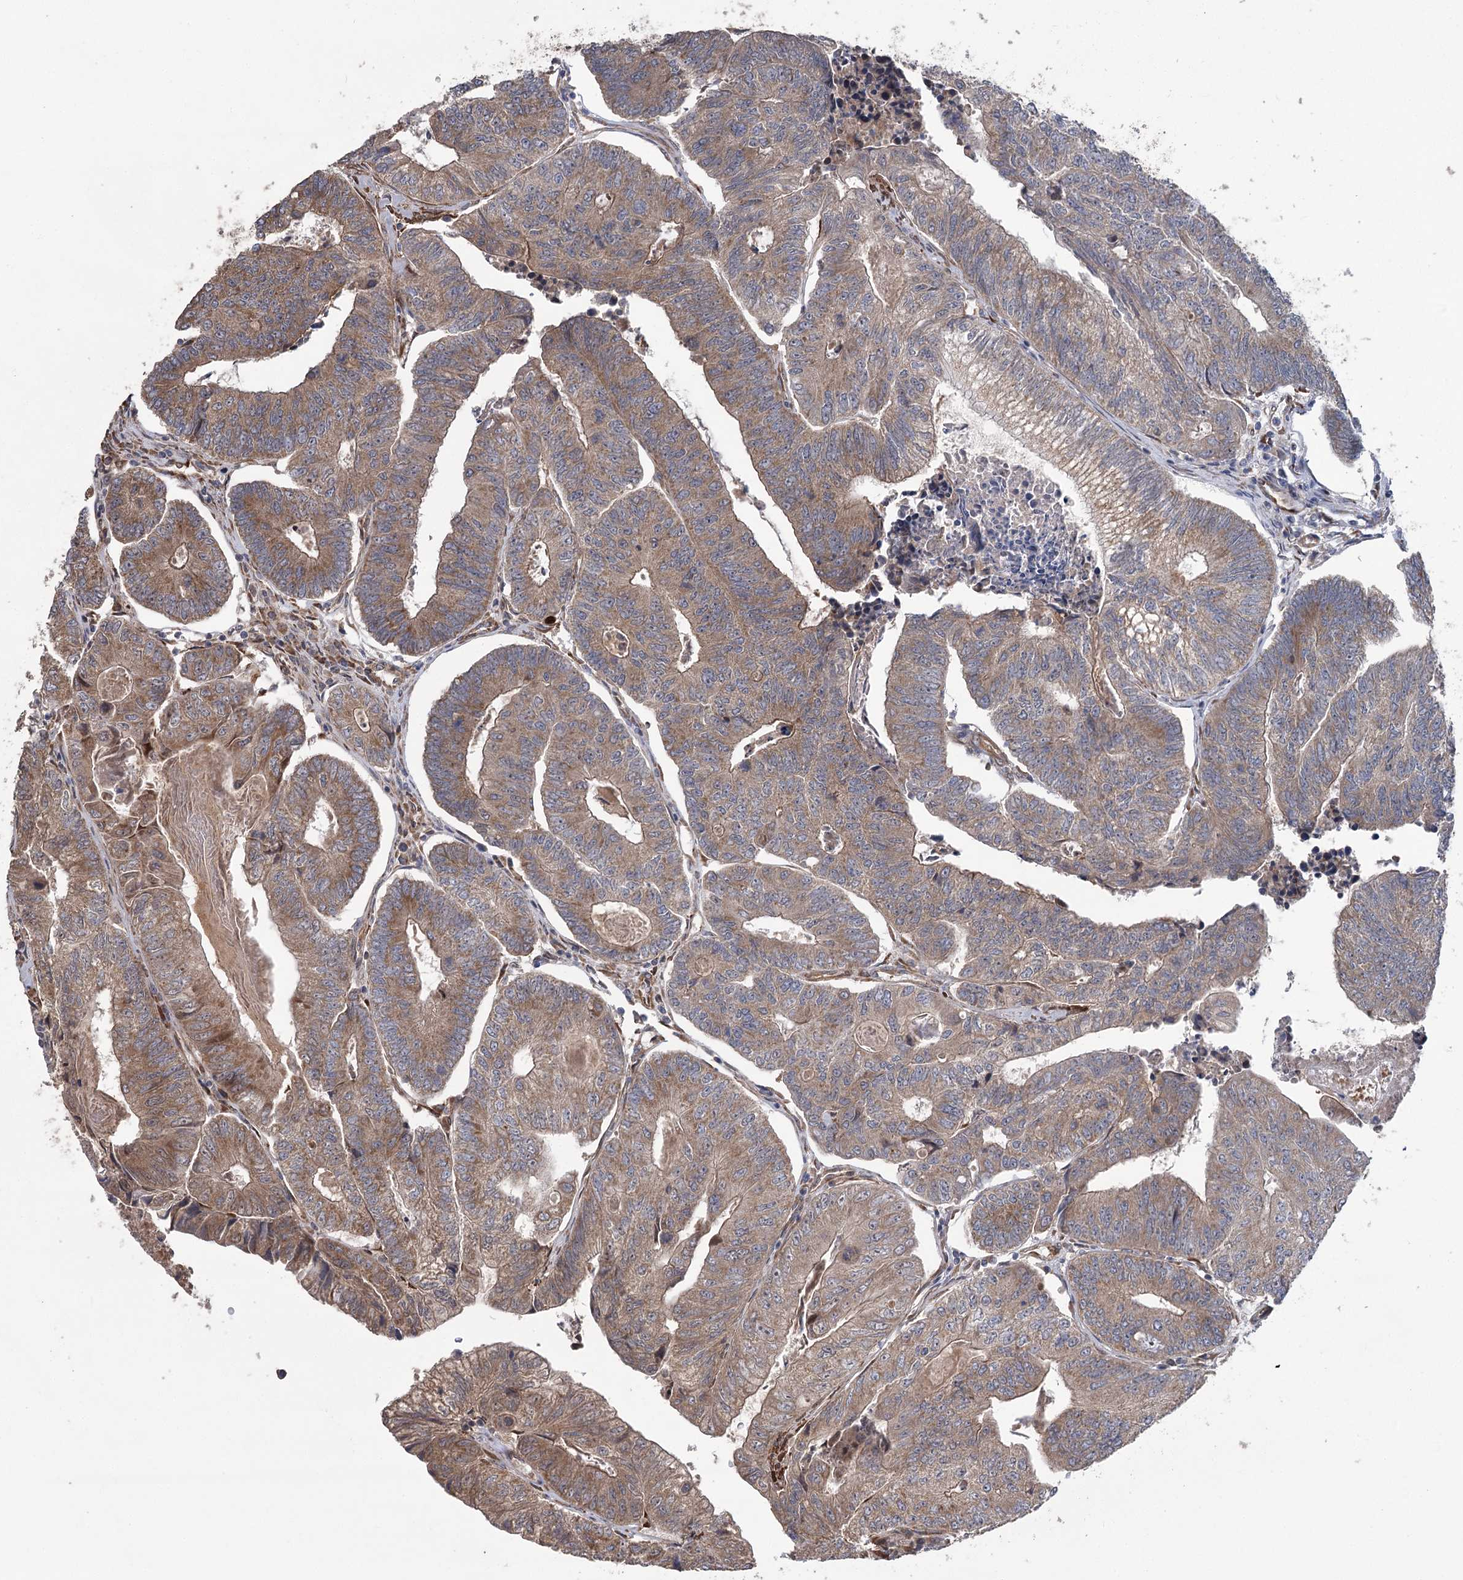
{"staining": {"intensity": "moderate", "quantity": ">75%", "location": "cytoplasmic/membranous"}, "tissue": "colorectal cancer", "cell_type": "Tumor cells", "image_type": "cancer", "snomed": [{"axis": "morphology", "description": "Adenocarcinoma, NOS"}, {"axis": "topography", "description": "Colon"}], "caption": "High-magnification brightfield microscopy of adenocarcinoma (colorectal) stained with DAB (brown) and counterstained with hematoxylin (blue). tumor cells exhibit moderate cytoplasmic/membranous positivity is identified in approximately>75% of cells.", "gene": "RWDD4", "patient": {"sex": "female", "age": 67}}